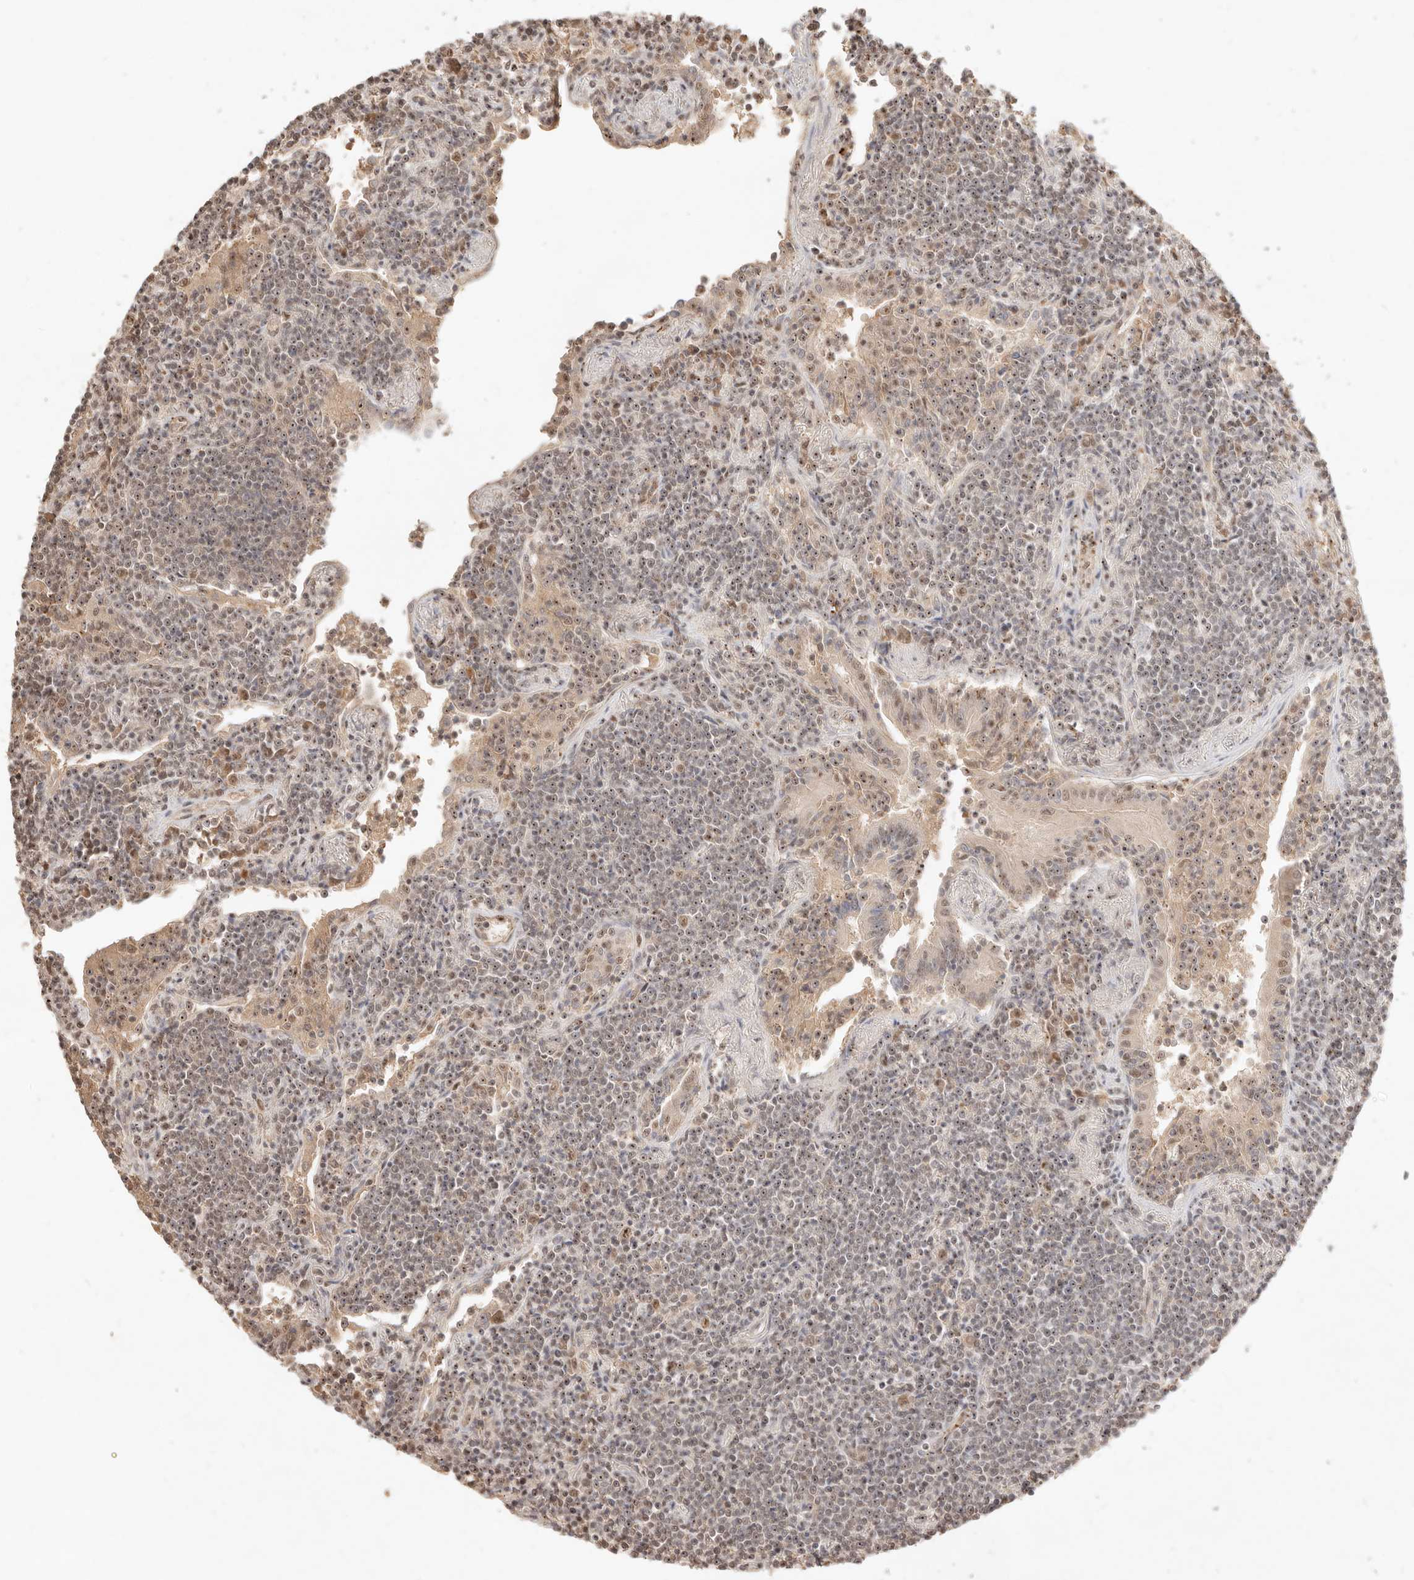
{"staining": {"intensity": "moderate", "quantity": ">75%", "location": "nuclear"}, "tissue": "lymphoma", "cell_type": "Tumor cells", "image_type": "cancer", "snomed": [{"axis": "morphology", "description": "Malignant lymphoma, non-Hodgkin's type, Low grade"}, {"axis": "topography", "description": "Lung"}], "caption": "Immunohistochemical staining of low-grade malignant lymphoma, non-Hodgkin's type exhibits medium levels of moderate nuclear protein positivity in about >75% of tumor cells. Nuclei are stained in blue.", "gene": "MEP1A", "patient": {"sex": "female", "age": 71}}